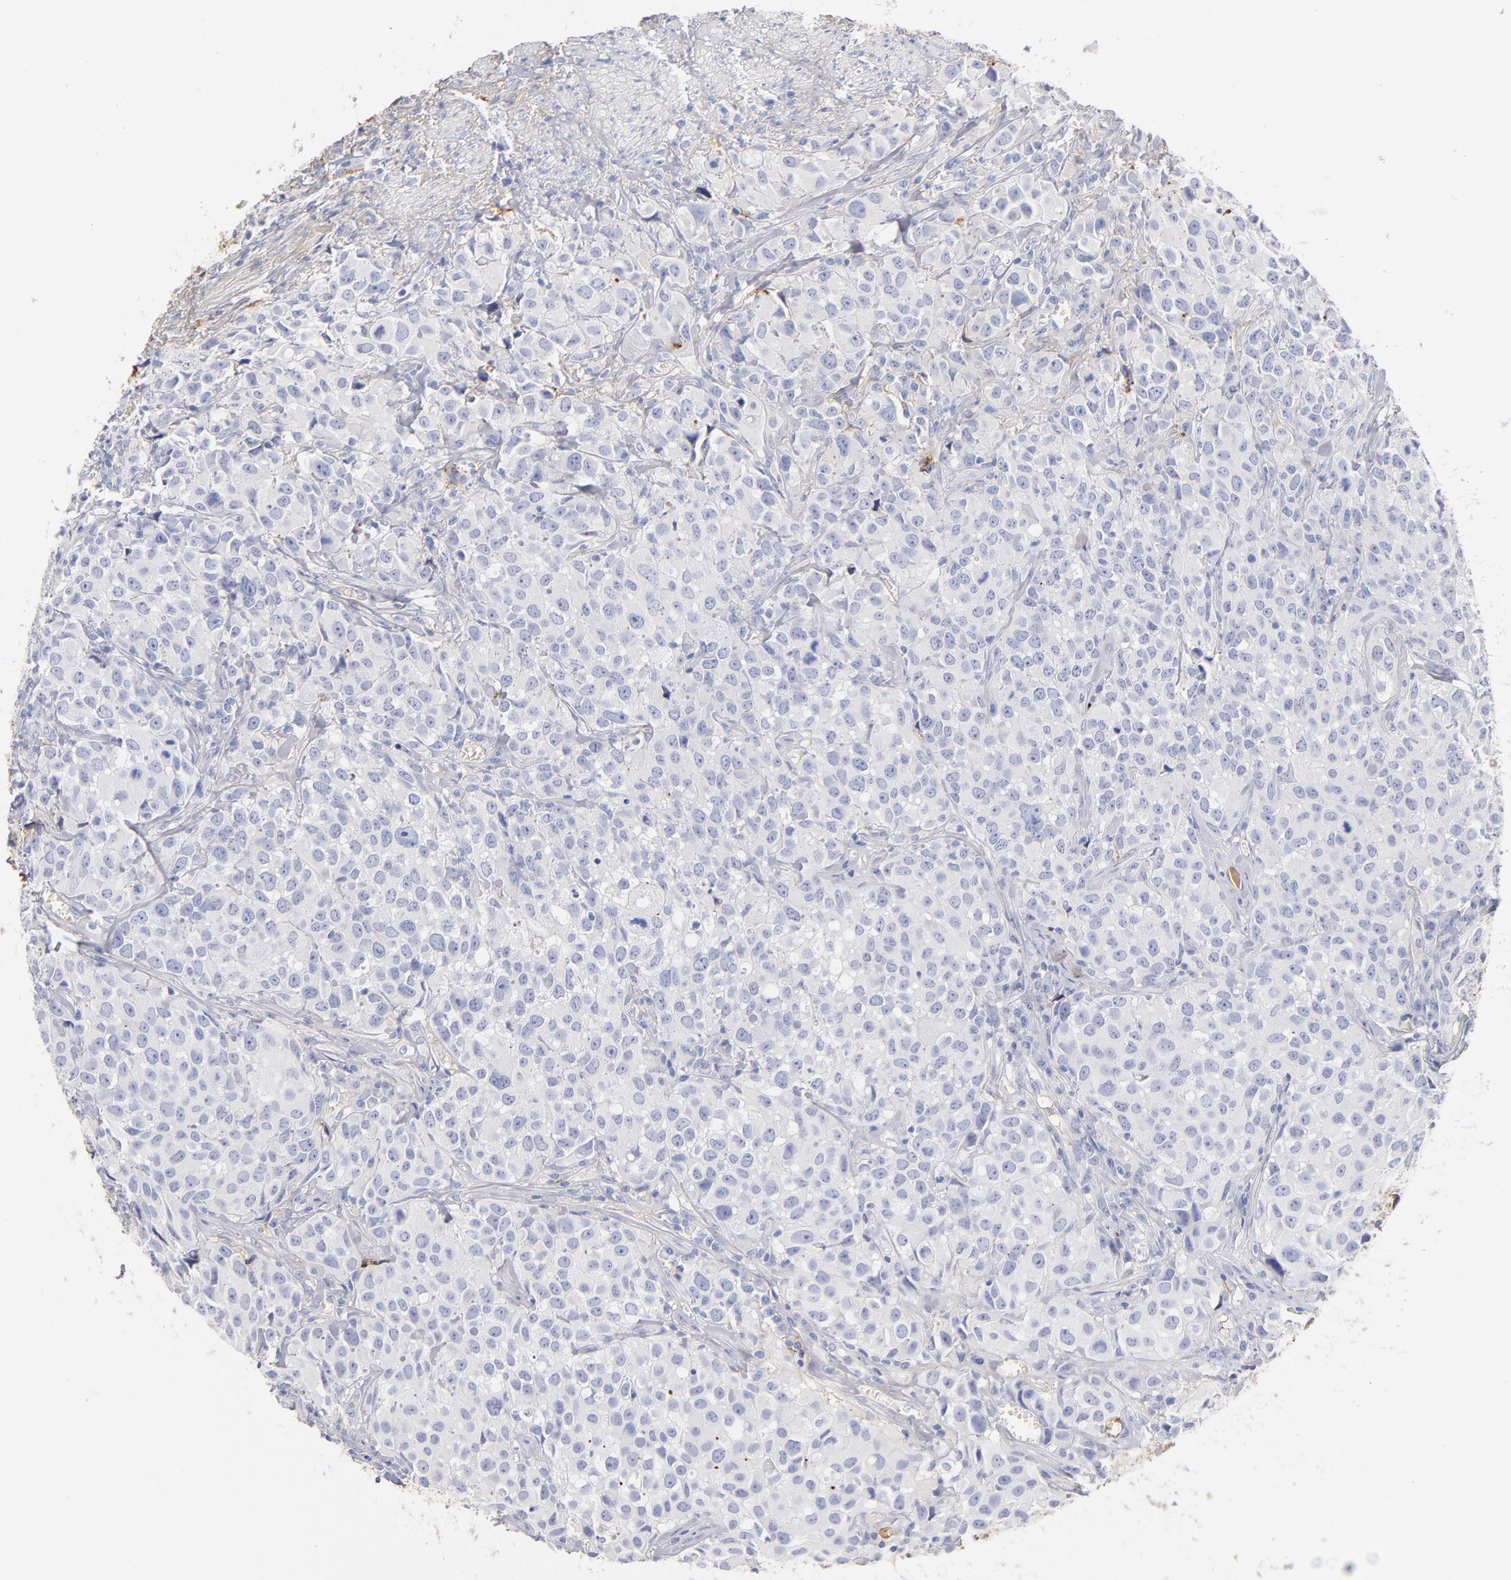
{"staining": {"intensity": "negative", "quantity": "none", "location": "none"}, "tissue": "urothelial cancer", "cell_type": "Tumor cells", "image_type": "cancer", "snomed": [{"axis": "morphology", "description": "Urothelial carcinoma, High grade"}, {"axis": "topography", "description": "Urinary bladder"}], "caption": "Protein analysis of urothelial cancer reveals no significant positivity in tumor cells.", "gene": "C3", "patient": {"sex": "female", "age": 75}}